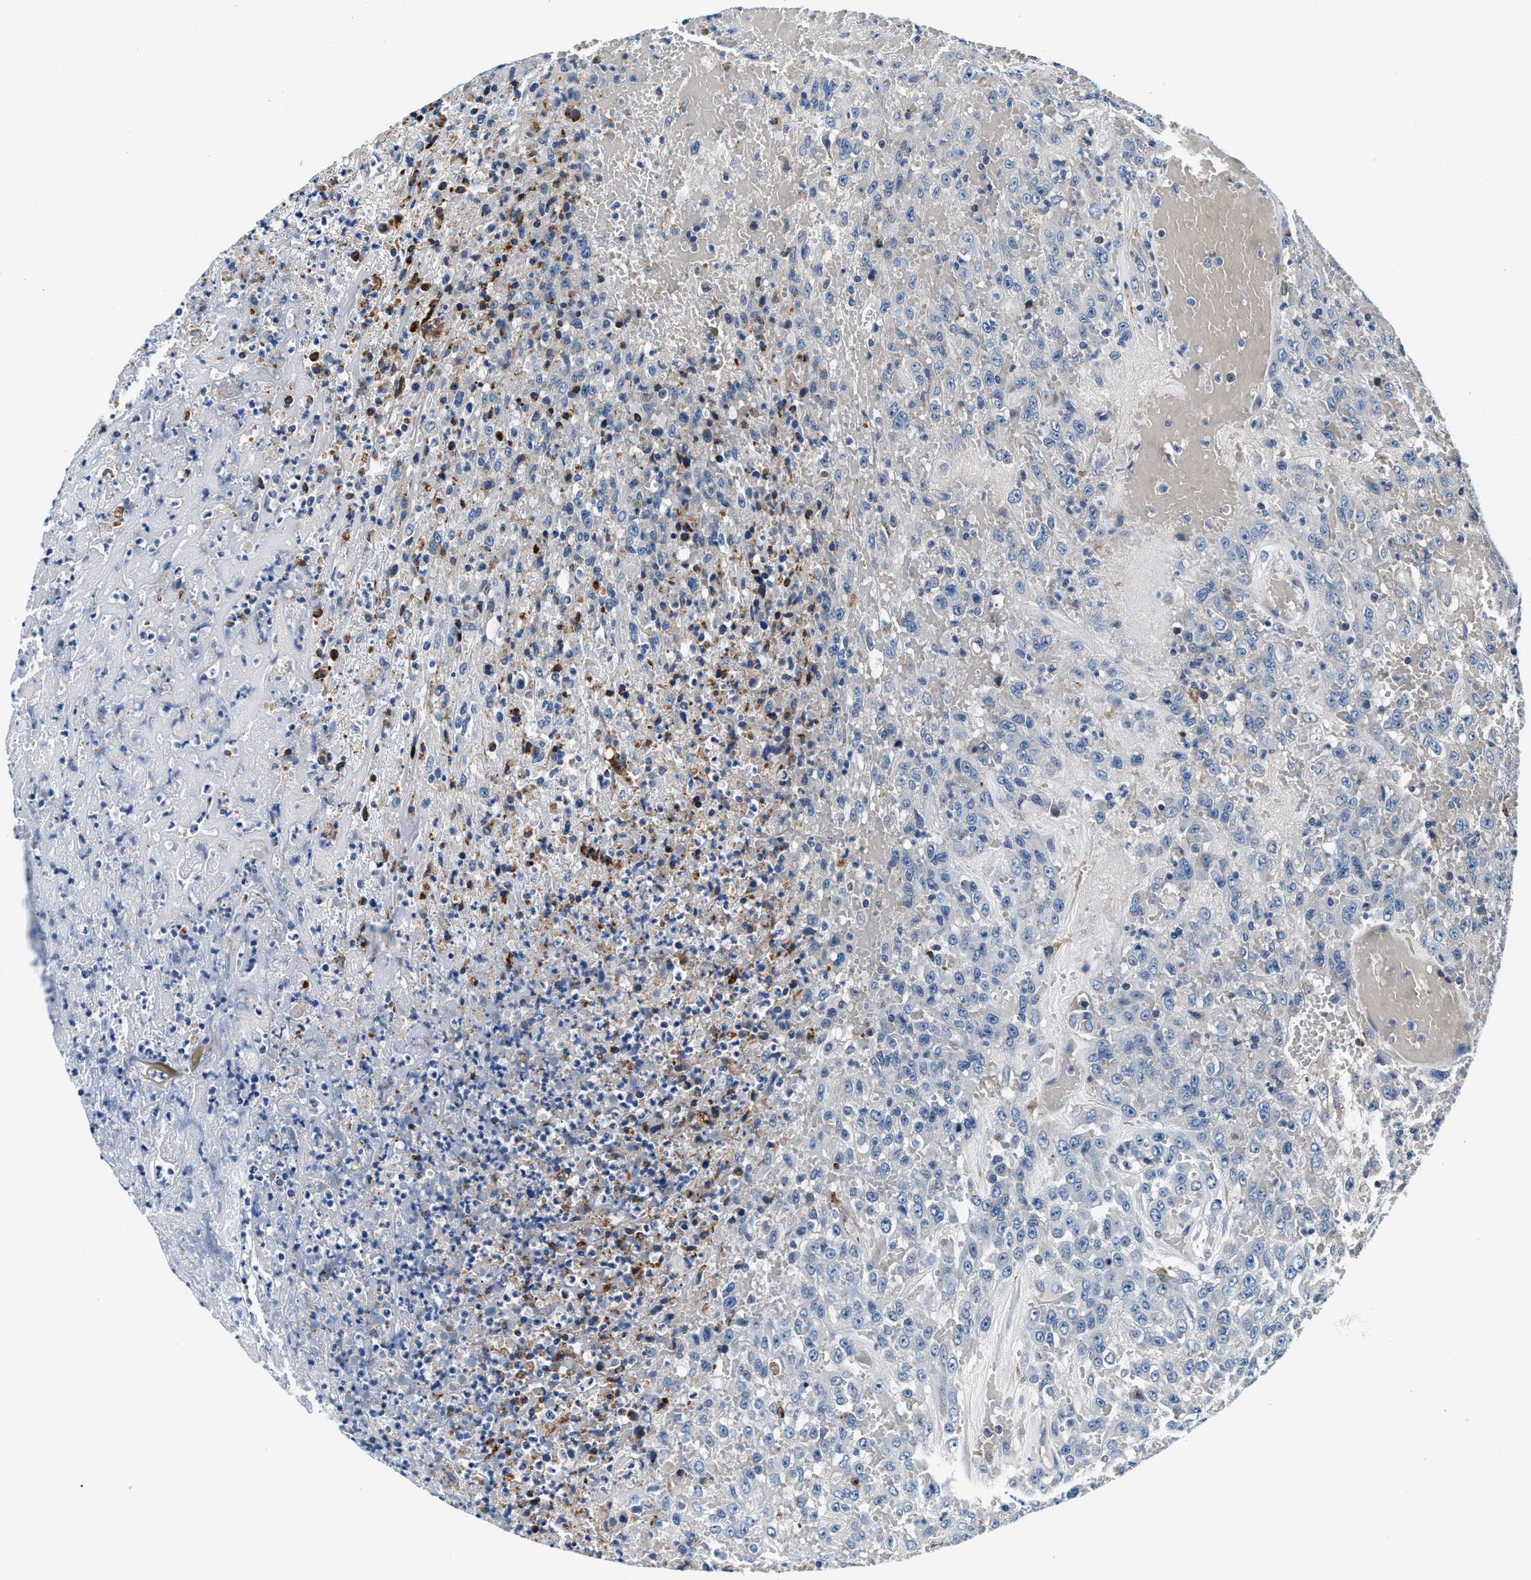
{"staining": {"intensity": "weak", "quantity": "<25%", "location": "cytoplasmic/membranous"}, "tissue": "urothelial cancer", "cell_type": "Tumor cells", "image_type": "cancer", "snomed": [{"axis": "morphology", "description": "Urothelial carcinoma, High grade"}, {"axis": "topography", "description": "Urinary bladder"}], "caption": "Tumor cells show no significant protein staining in urothelial cancer.", "gene": "SLFN11", "patient": {"sex": "male", "age": 46}}